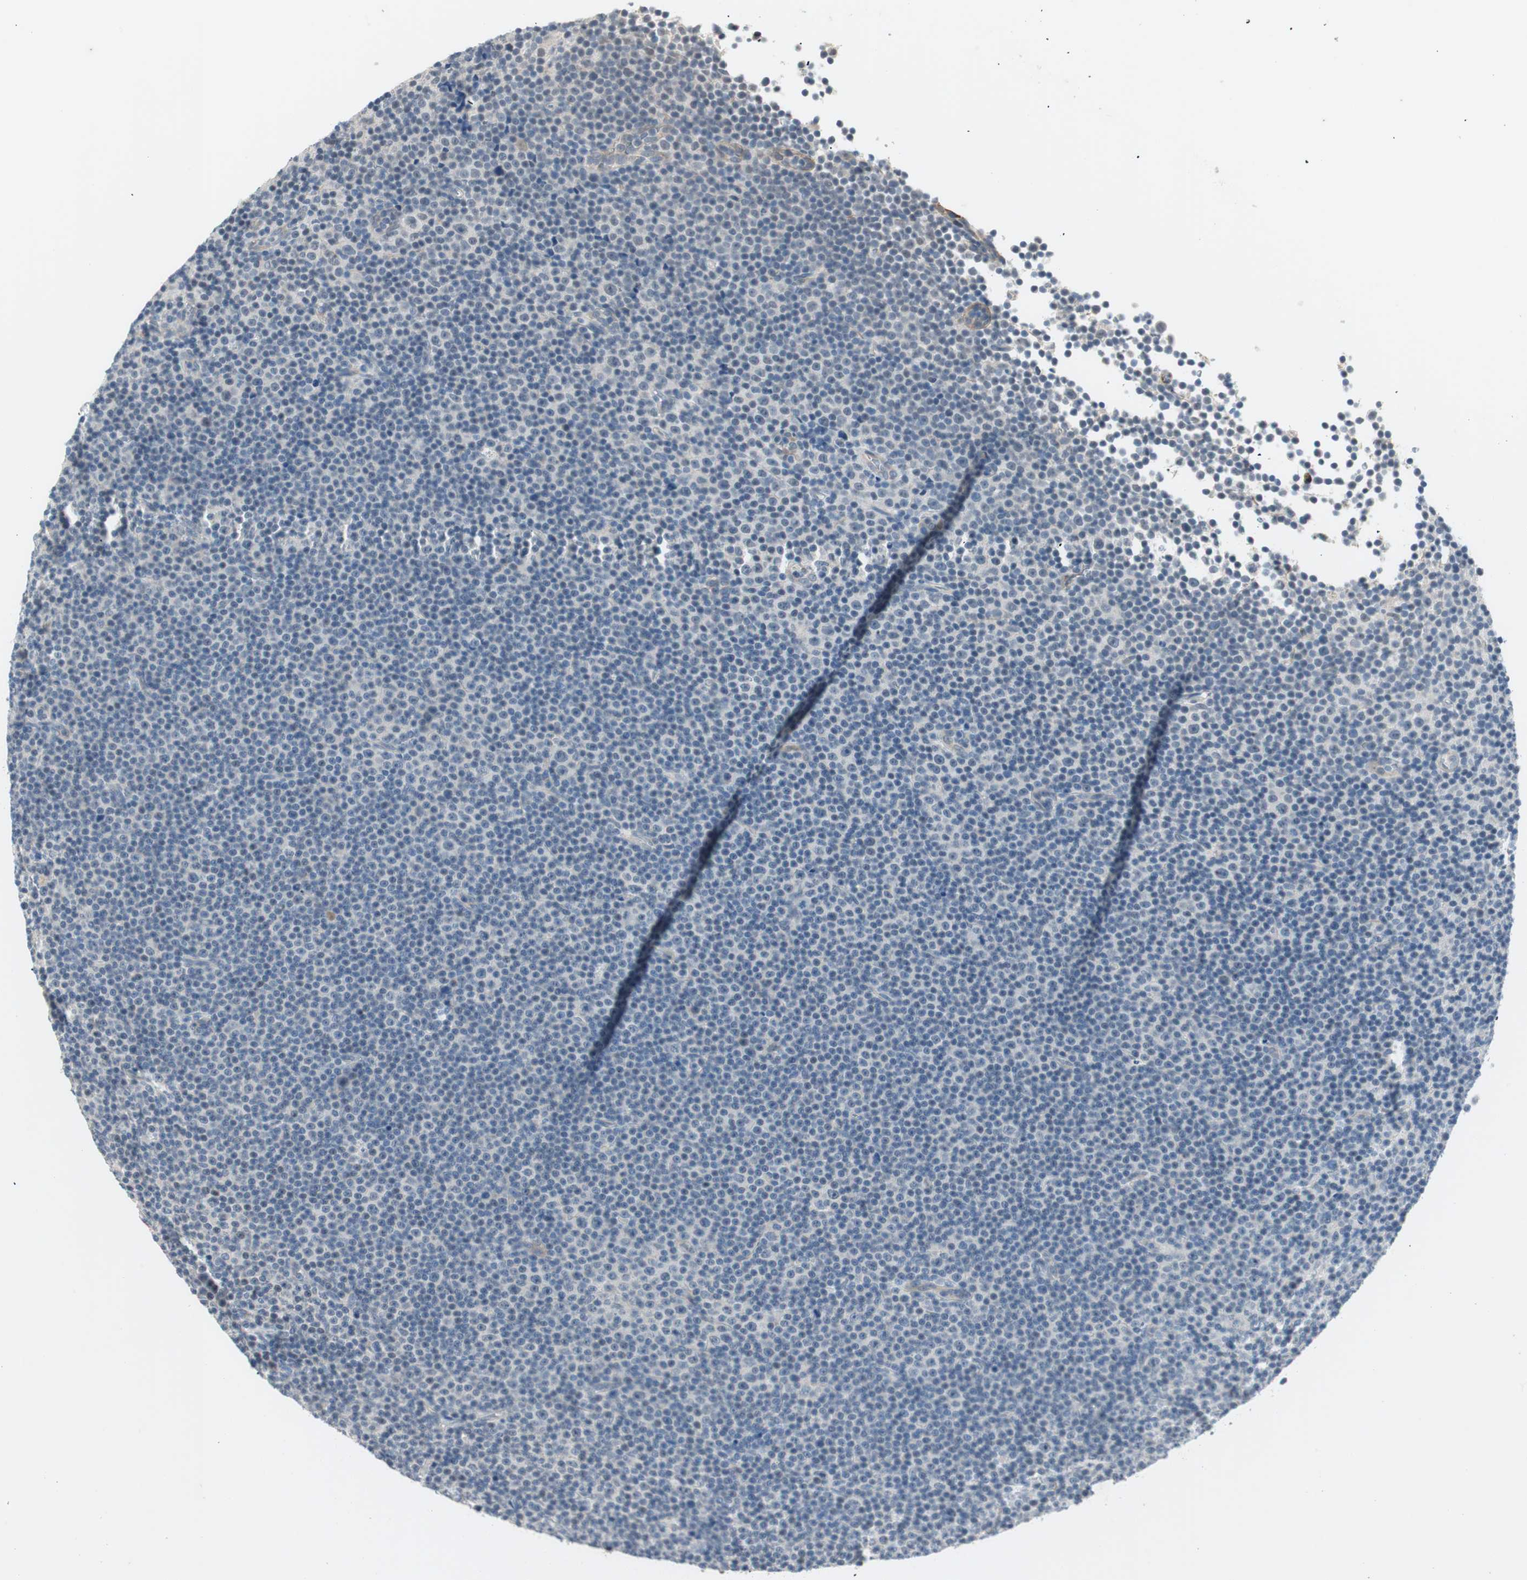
{"staining": {"intensity": "negative", "quantity": "none", "location": "none"}, "tissue": "lymphoma", "cell_type": "Tumor cells", "image_type": "cancer", "snomed": [{"axis": "morphology", "description": "Malignant lymphoma, non-Hodgkin's type, Low grade"}, {"axis": "topography", "description": "Lymph node"}], "caption": "Immunohistochemistry (IHC) micrograph of neoplastic tissue: low-grade malignant lymphoma, non-Hodgkin's type stained with DAB demonstrates no significant protein positivity in tumor cells.", "gene": "ITGB4", "patient": {"sex": "female", "age": 67}}